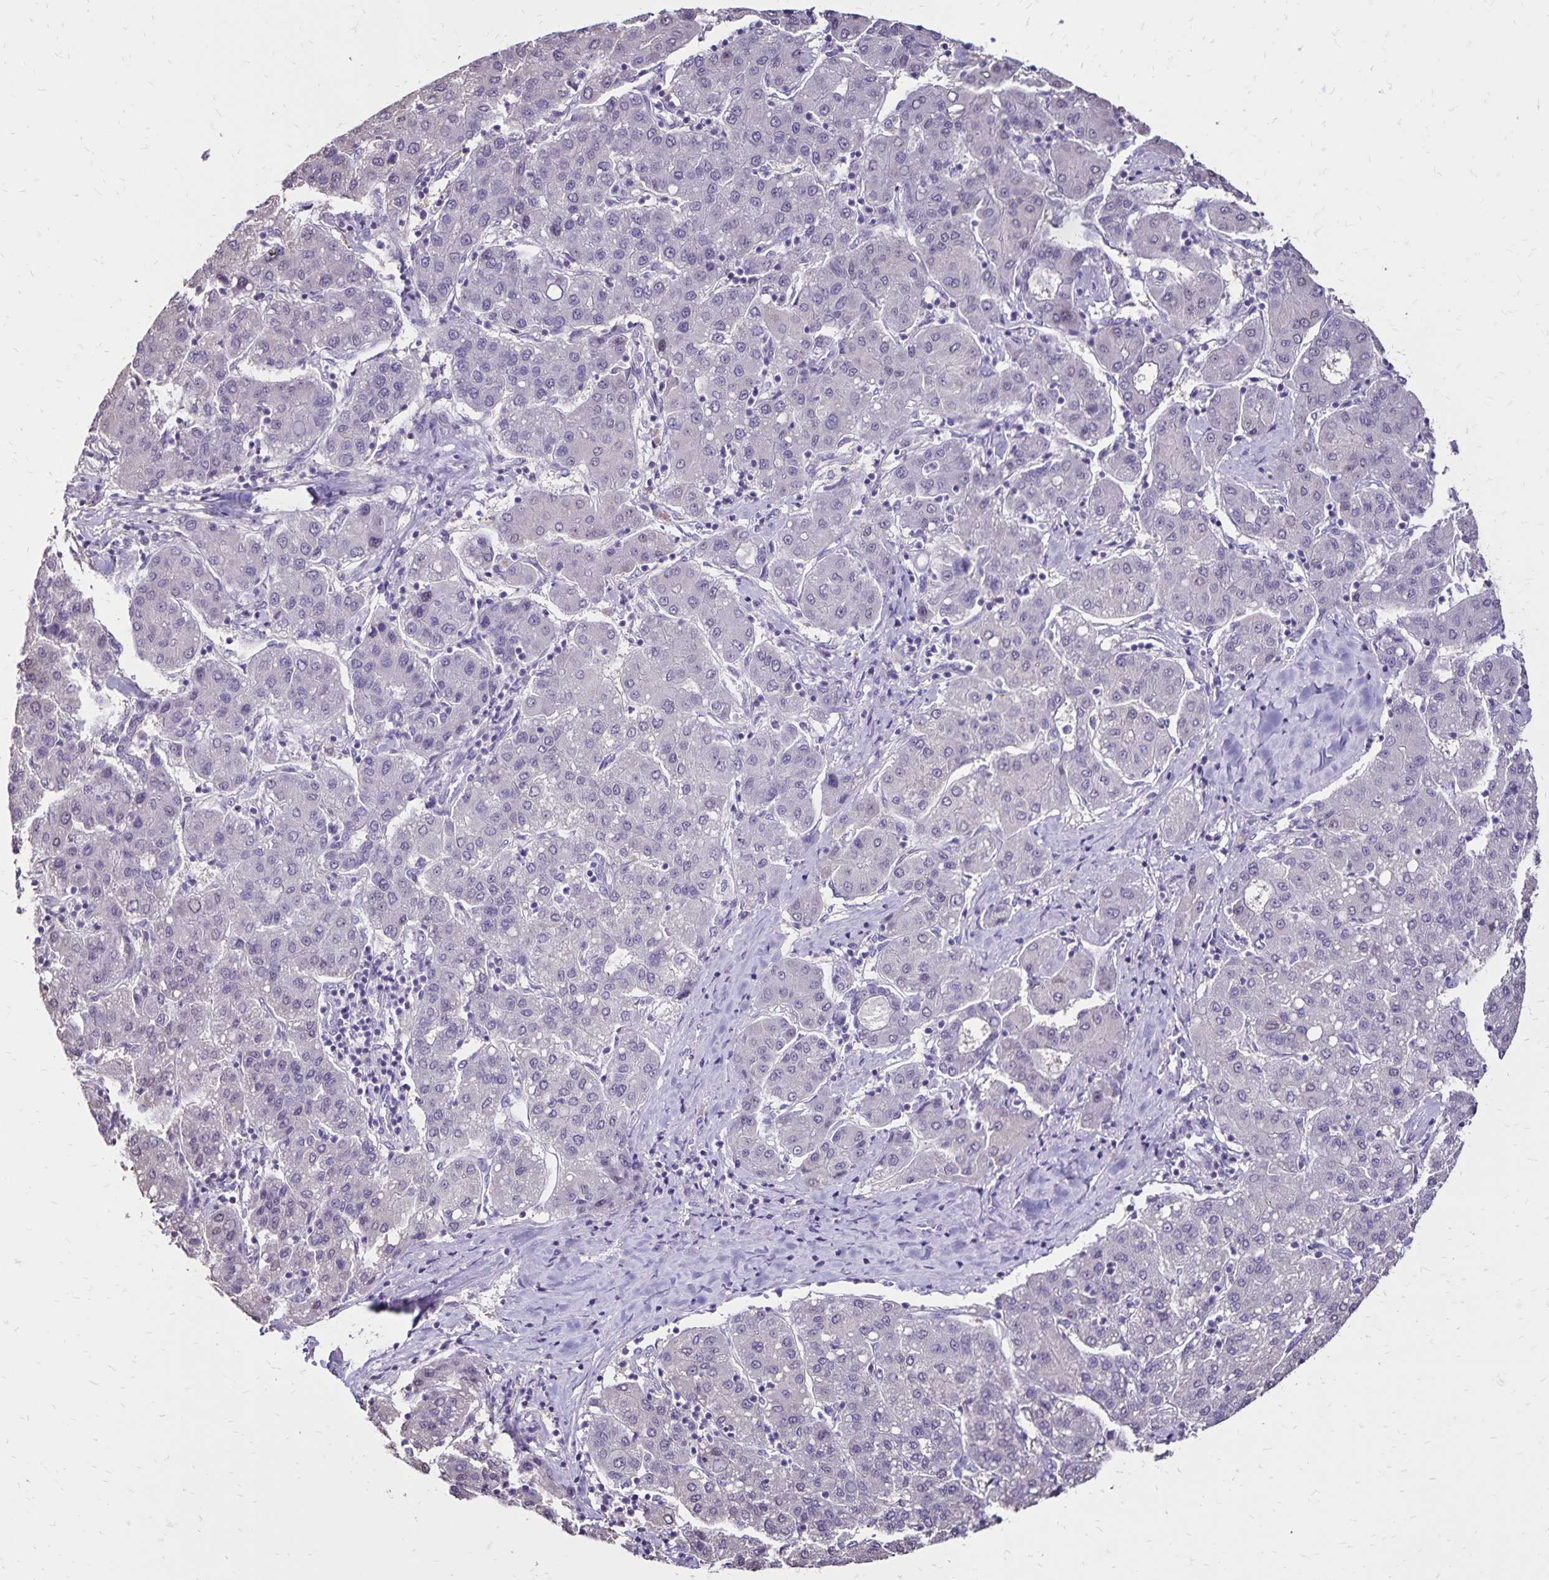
{"staining": {"intensity": "negative", "quantity": "none", "location": "none"}, "tissue": "liver cancer", "cell_type": "Tumor cells", "image_type": "cancer", "snomed": [{"axis": "morphology", "description": "Carcinoma, Hepatocellular, NOS"}, {"axis": "topography", "description": "Liver"}], "caption": "Tumor cells show no significant protein expression in liver hepatocellular carcinoma.", "gene": "SH3GL3", "patient": {"sex": "male", "age": 65}}